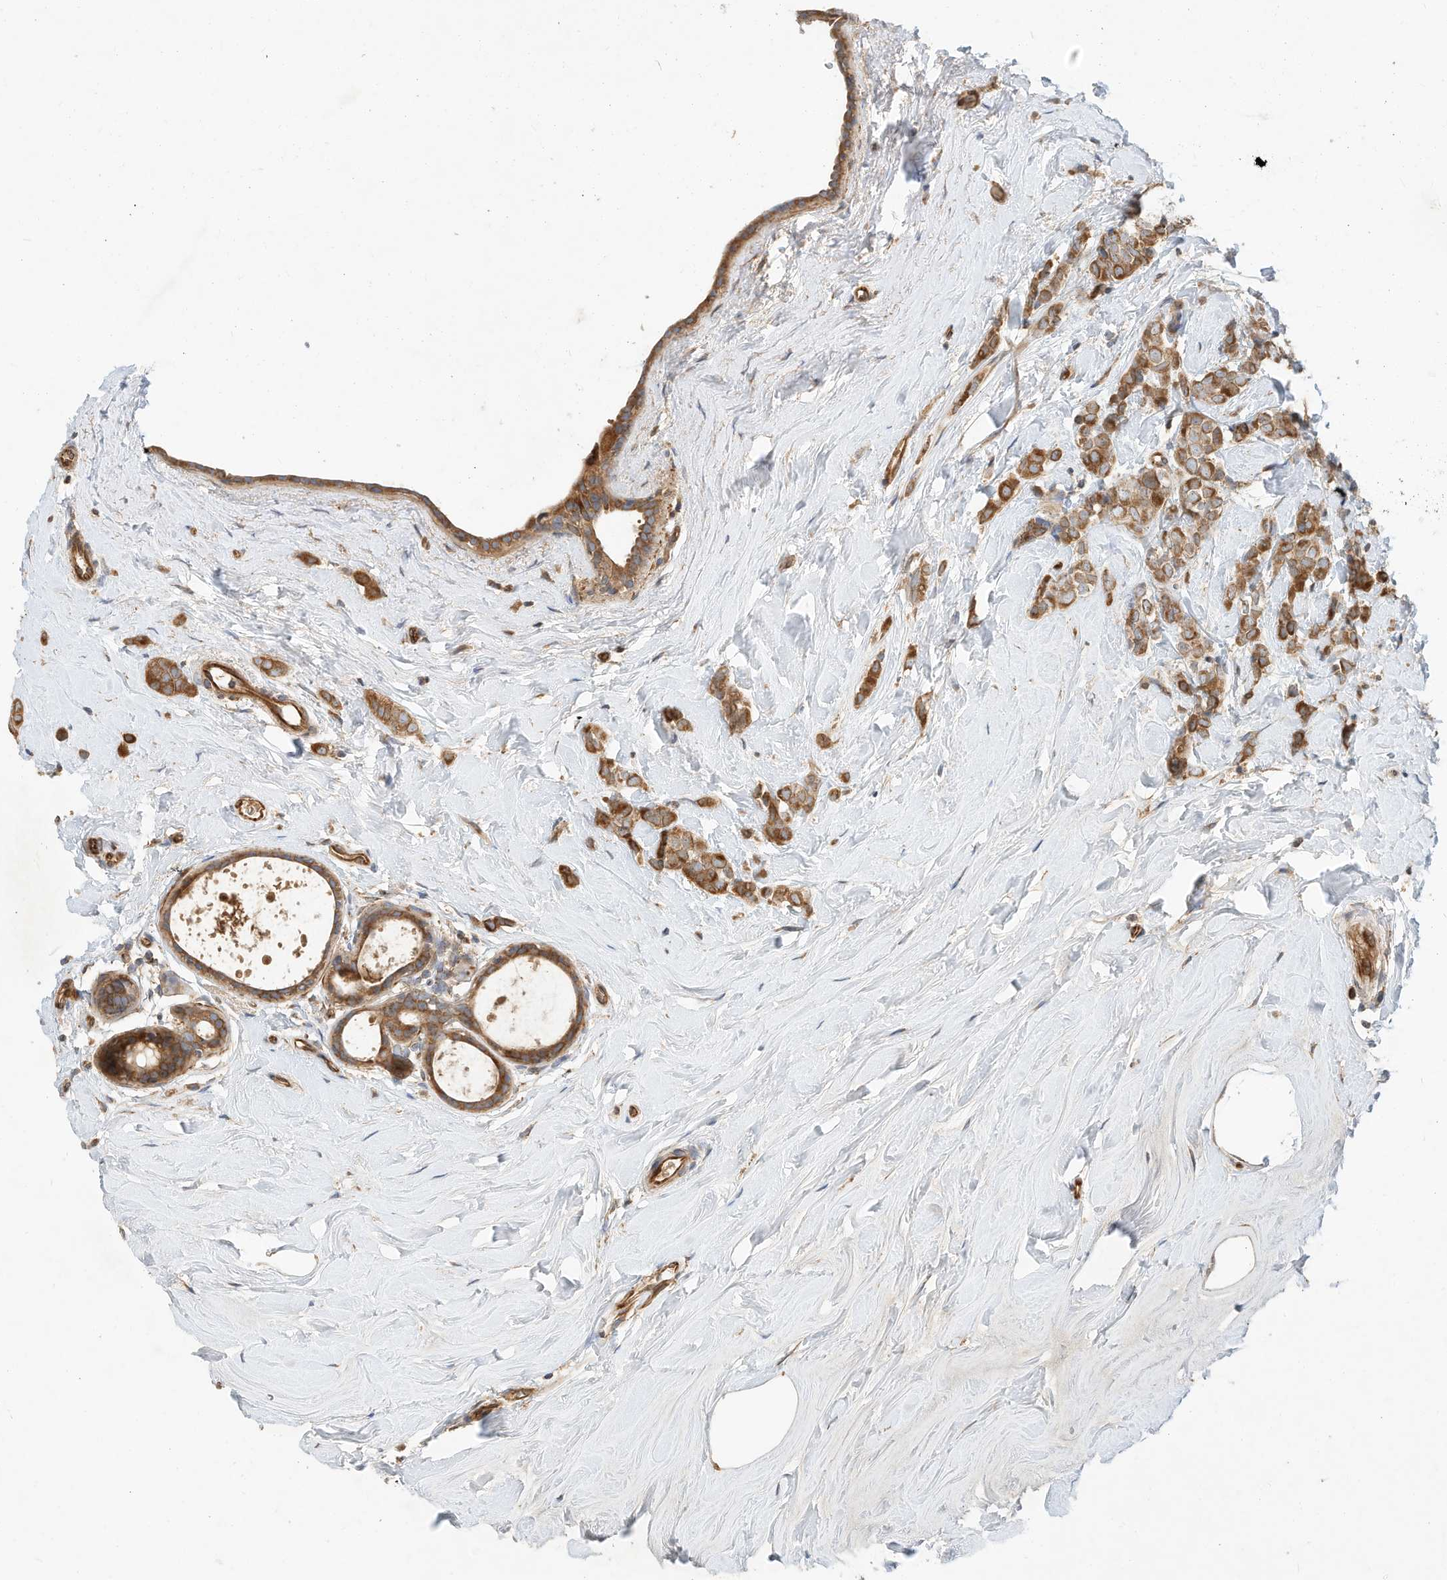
{"staining": {"intensity": "strong", "quantity": ">75%", "location": "cytoplasmic/membranous"}, "tissue": "breast cancer", "cell_type": "Tumor cells", "image_type": "cancer", "snomed": [{"axis": "morphology", "description": "Lobular carcinoma"}, {"axis": "topography", "description": "Breast"}], "caption": "A high-resolution image shows immunohistochemistry (IHC) staining of breast cancer (lobular carcinoma), which displays strong cytoplasmic/membranous positivity in approximately >75% of tumor cells.", "gene": "CPAMD8", "patient": {"sex": "female", "age": 47}}